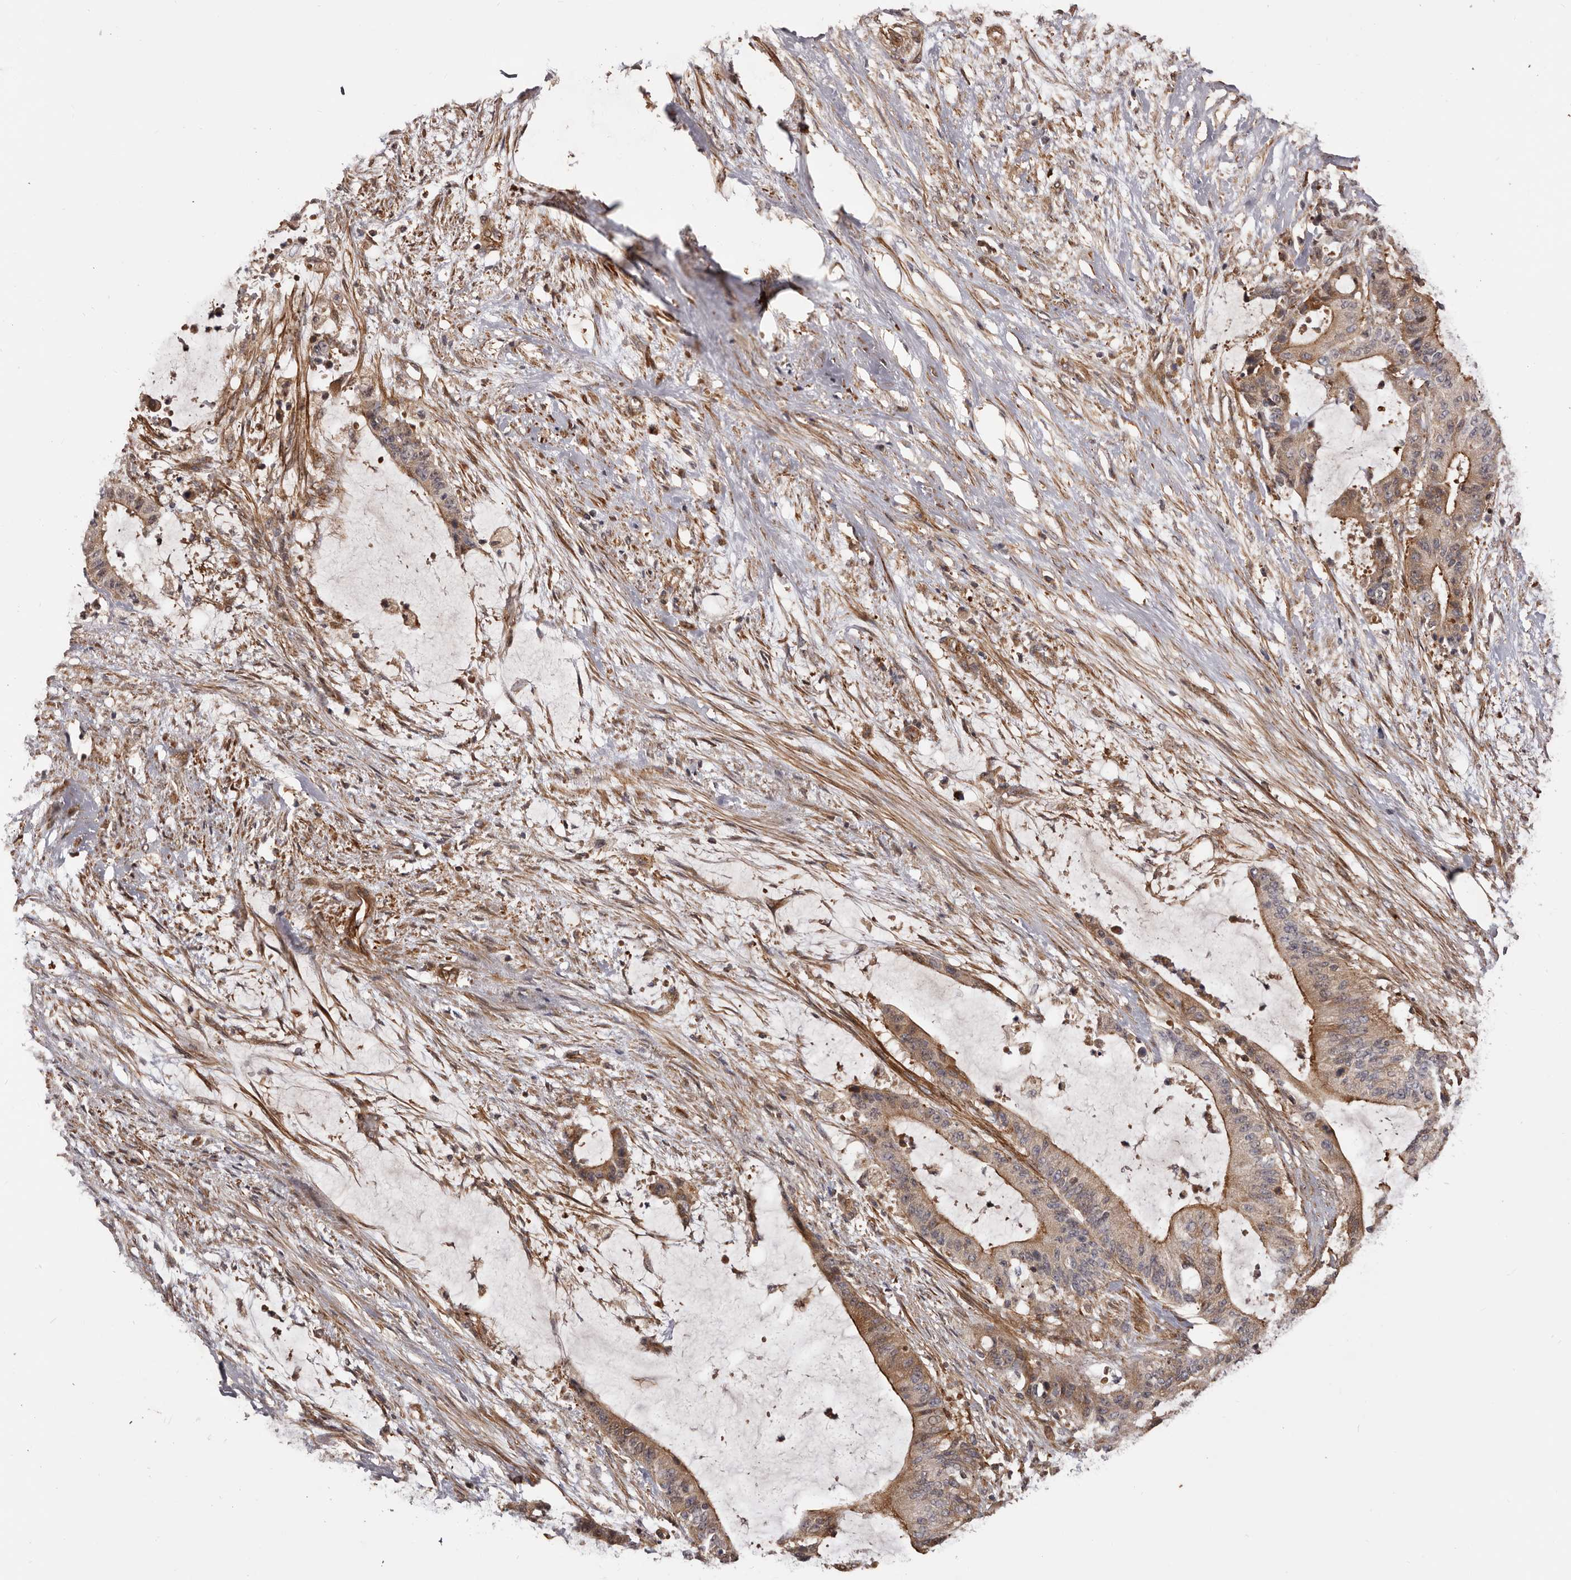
{"staining": {"intensity": "moderate", "quantity": ">75%", "location": "cytoplasmic/membranous"}, "tissue": "liver cancer", "cell_type": "Tumor cells", "image_type": "cancer", "snomed": [{"axis": "morphology", "description": "Normal tissue, NOS"}, {"axis": "morphology", "description": "Cholangiocarcinoma"}, {"axis": "topography", "description": "Liver"}, {"axis": "topography", "description": "Peripheral nerve tissue"}], "caption": "Liver cancer (cholangiocarcinoma) stained for a protein displays moderate cytoplasmic/membranous positivity in tumor cells. (brown staining indicates protein expression, while blue staining denotes nuclei).", "gene": "GTPBP1", "patient": {"sex": "female", "age": 73}}